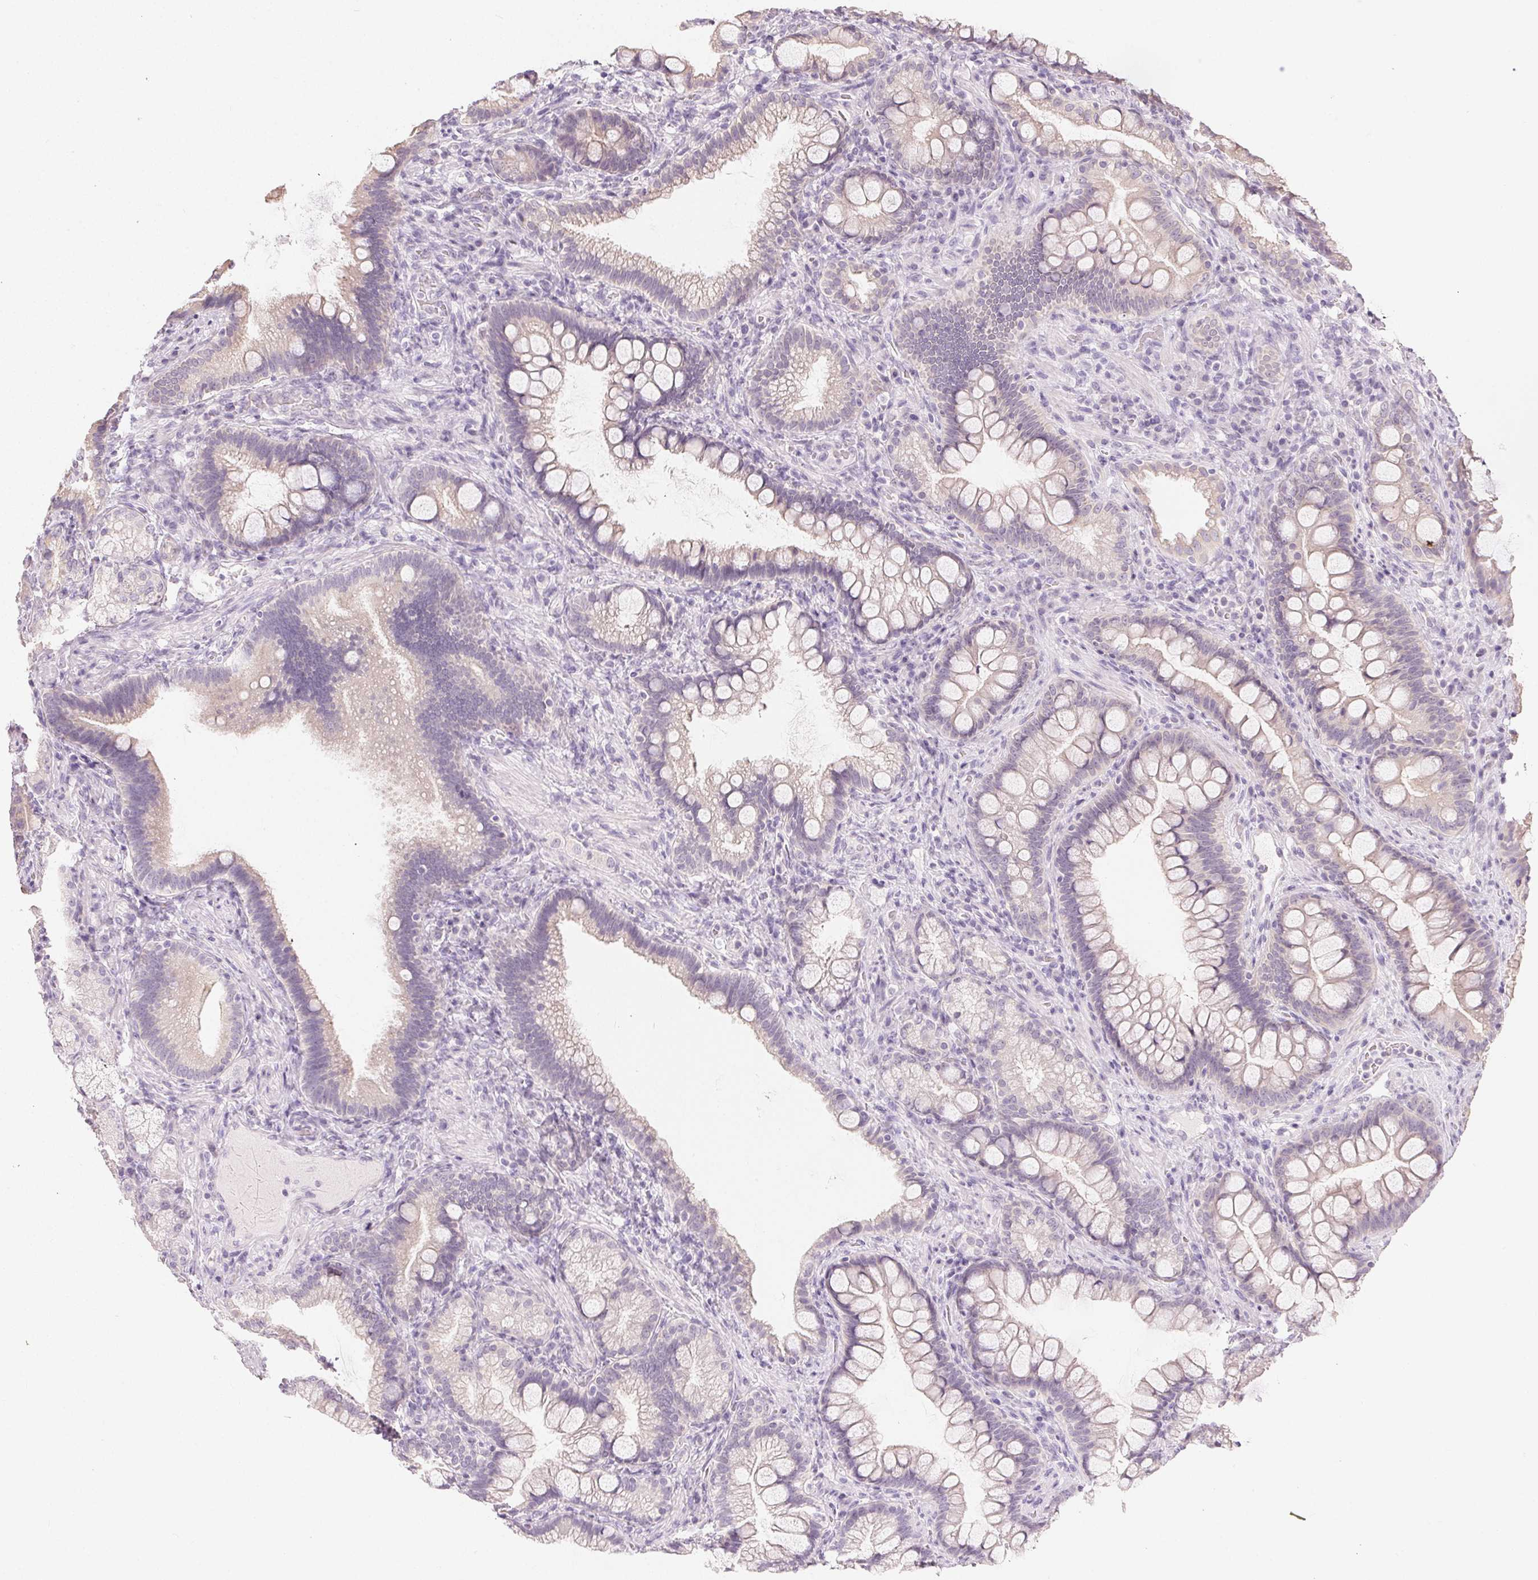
{"staining": {"intensity": "weak", "quantity": "25%-75%", "location": "cytoplasmic/membranous"}, "tissue": "duodenum", "cell_type": "Glandular cells", "image_type": "normal", "snomed": [{"axis": "morphology", "description": "Normal tissue, NOS"}, {"axis": "topography", "description": "Pancreas"}, {"axis": "topography", "description": "Duodenum"}], "caption": "IHC image of normal human duodenum stained for a protein (brown), which displays low levels of weak cytoplasmic/membranous positivity in about 25%-75% of glandular cells.", "gene": "SFTPD", "patient": {"sex": "male", "age": 59}}